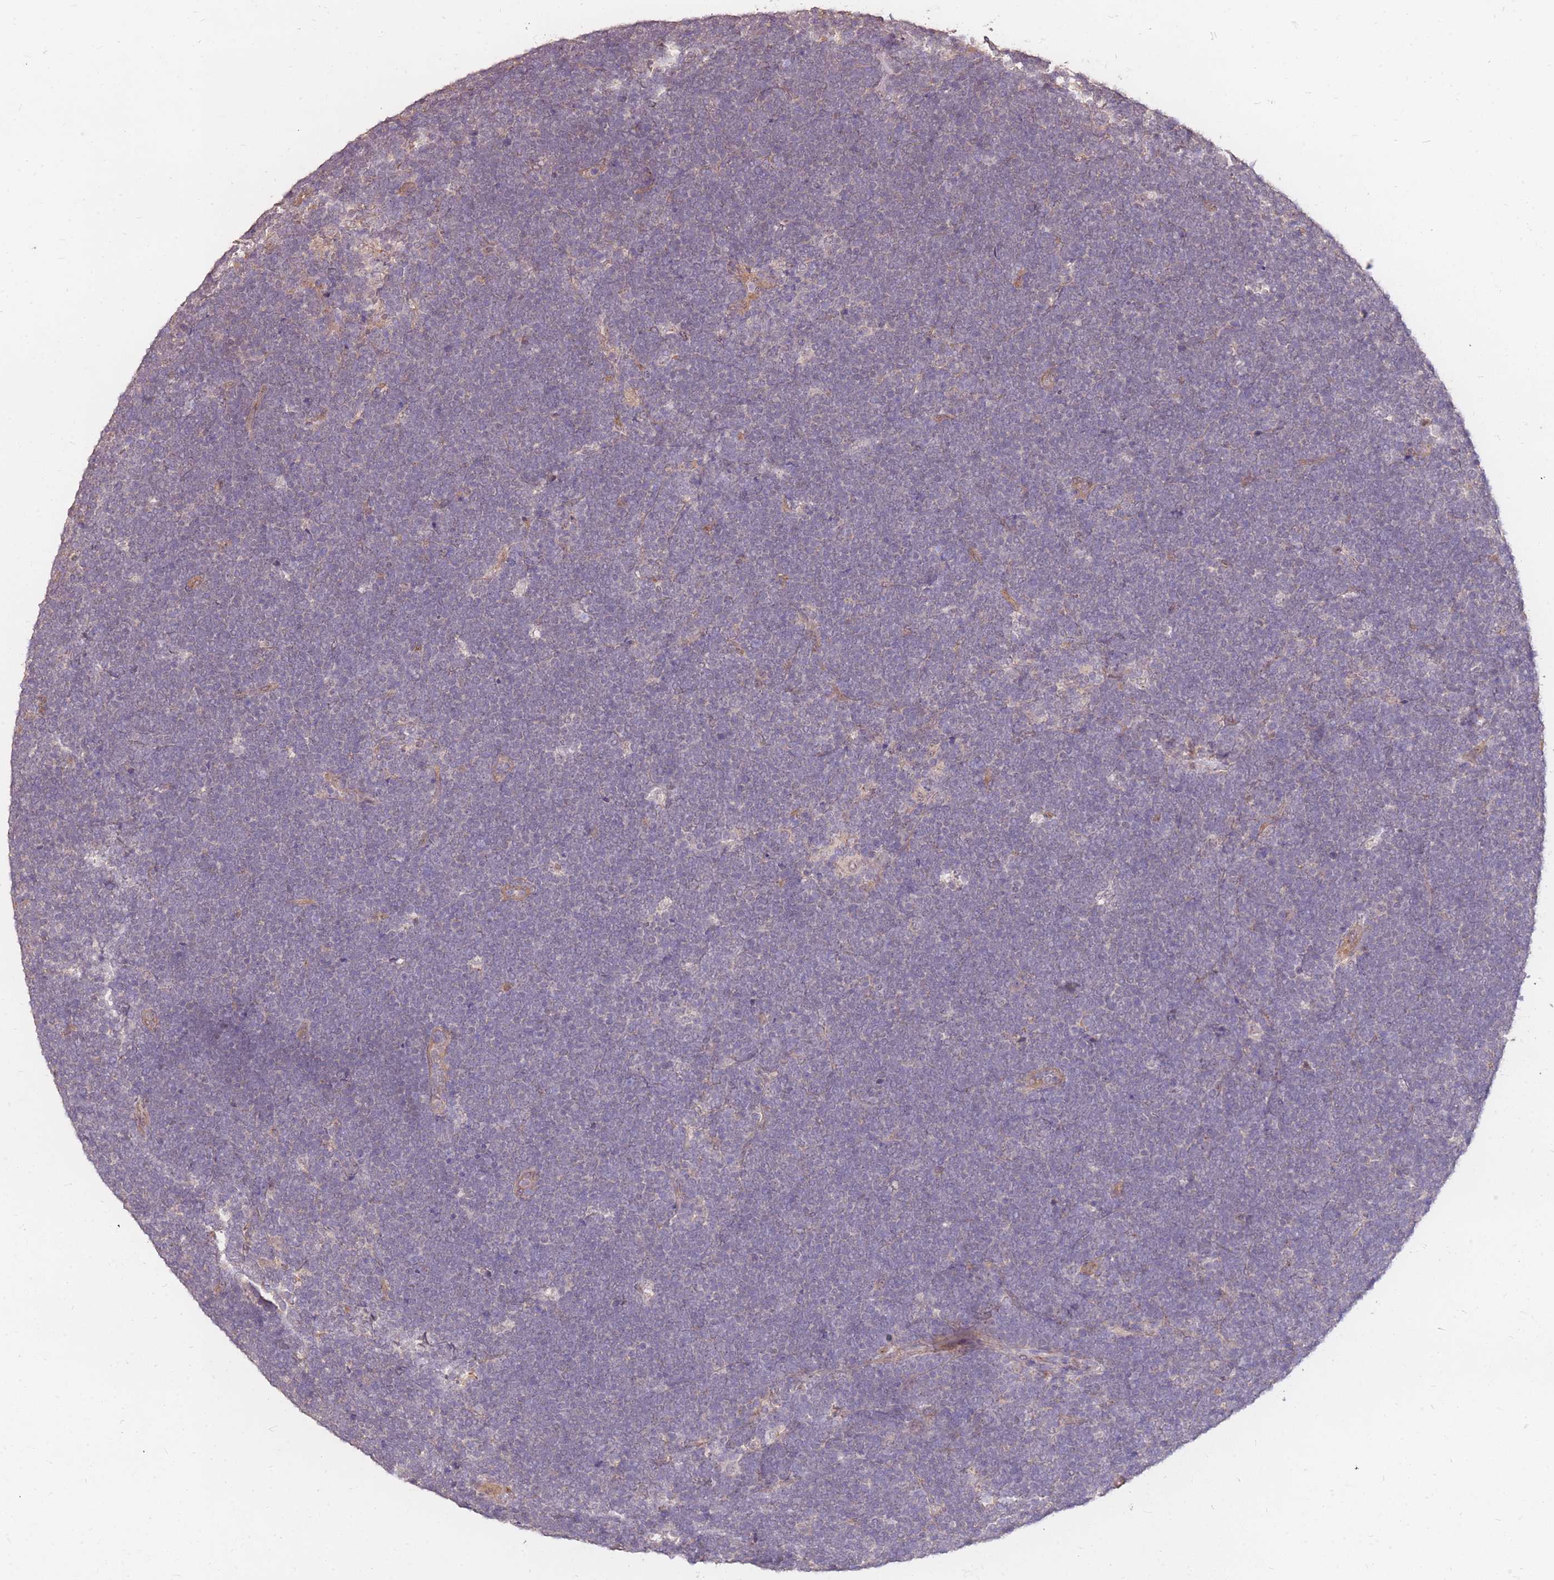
{"staining": {"intensity": "negative", "quantity": "none", "location": "none"}, "tissue": "lymphoma", "cell_type": "Tumor cells", "image_type": "cancer", "snomed": [{"axis": "morphology", "description": "Malignant lymphoma, non-Hodgkin's type, High grade"}, {"axis": "topography", "description": "Lymph node"}], "caption": "Tumor cells show no significant staining in high-grade malignant lymphoma, non-Hodgkin's type. The staining was performed using DAB to visualize the protein expression in brown, while the nuclei were stained in blue with hematoxylin (Magnification: 20x).", "gene": "DYNC1LI2", "patient": {"sex": "male", "age": 13}}